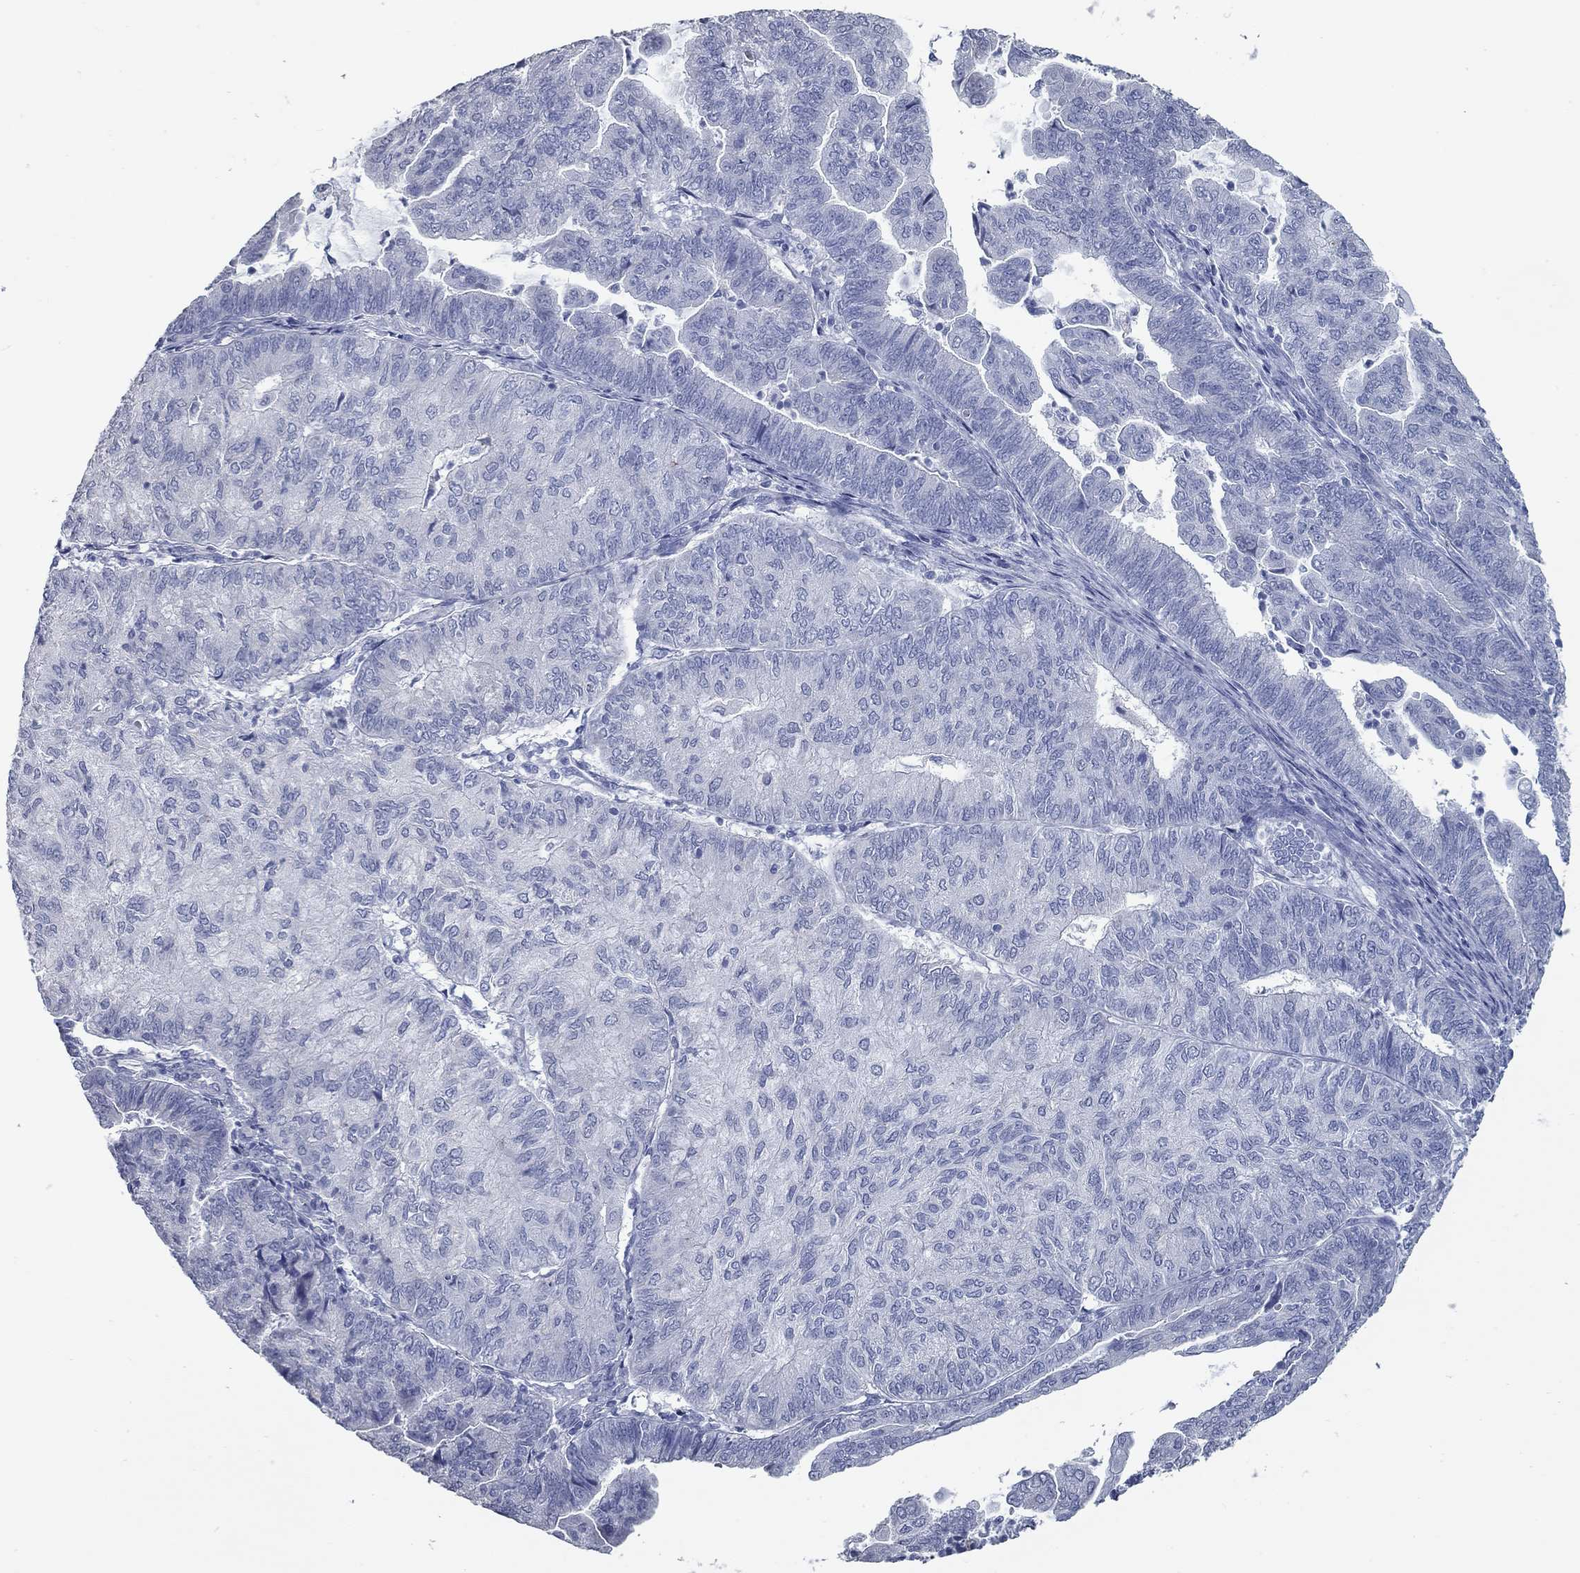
{"staining": {"intensity": "negative", "quantity": "none", "location": "none"}, "tissue": "endometrial cancer", "cell_type": "Tumor cells", "image_type": "cancer", "snomed": [{"axis": "morphology", "description": "Adenocarcinoma, NOS"}, {"axis": "topography", "description": "Endometrium"}], "caption": "DAB immunohistochemical staining of human endometrial cancer demonstrates no significant expression in tumor cells. The staining is performed using DAB (3,3'-diaminobenzidine) brown chromogen with nuclei counter-stained in using hematoxylin.", "gene": "TAC1", "patient": {"sex": "female", "age": 82}}